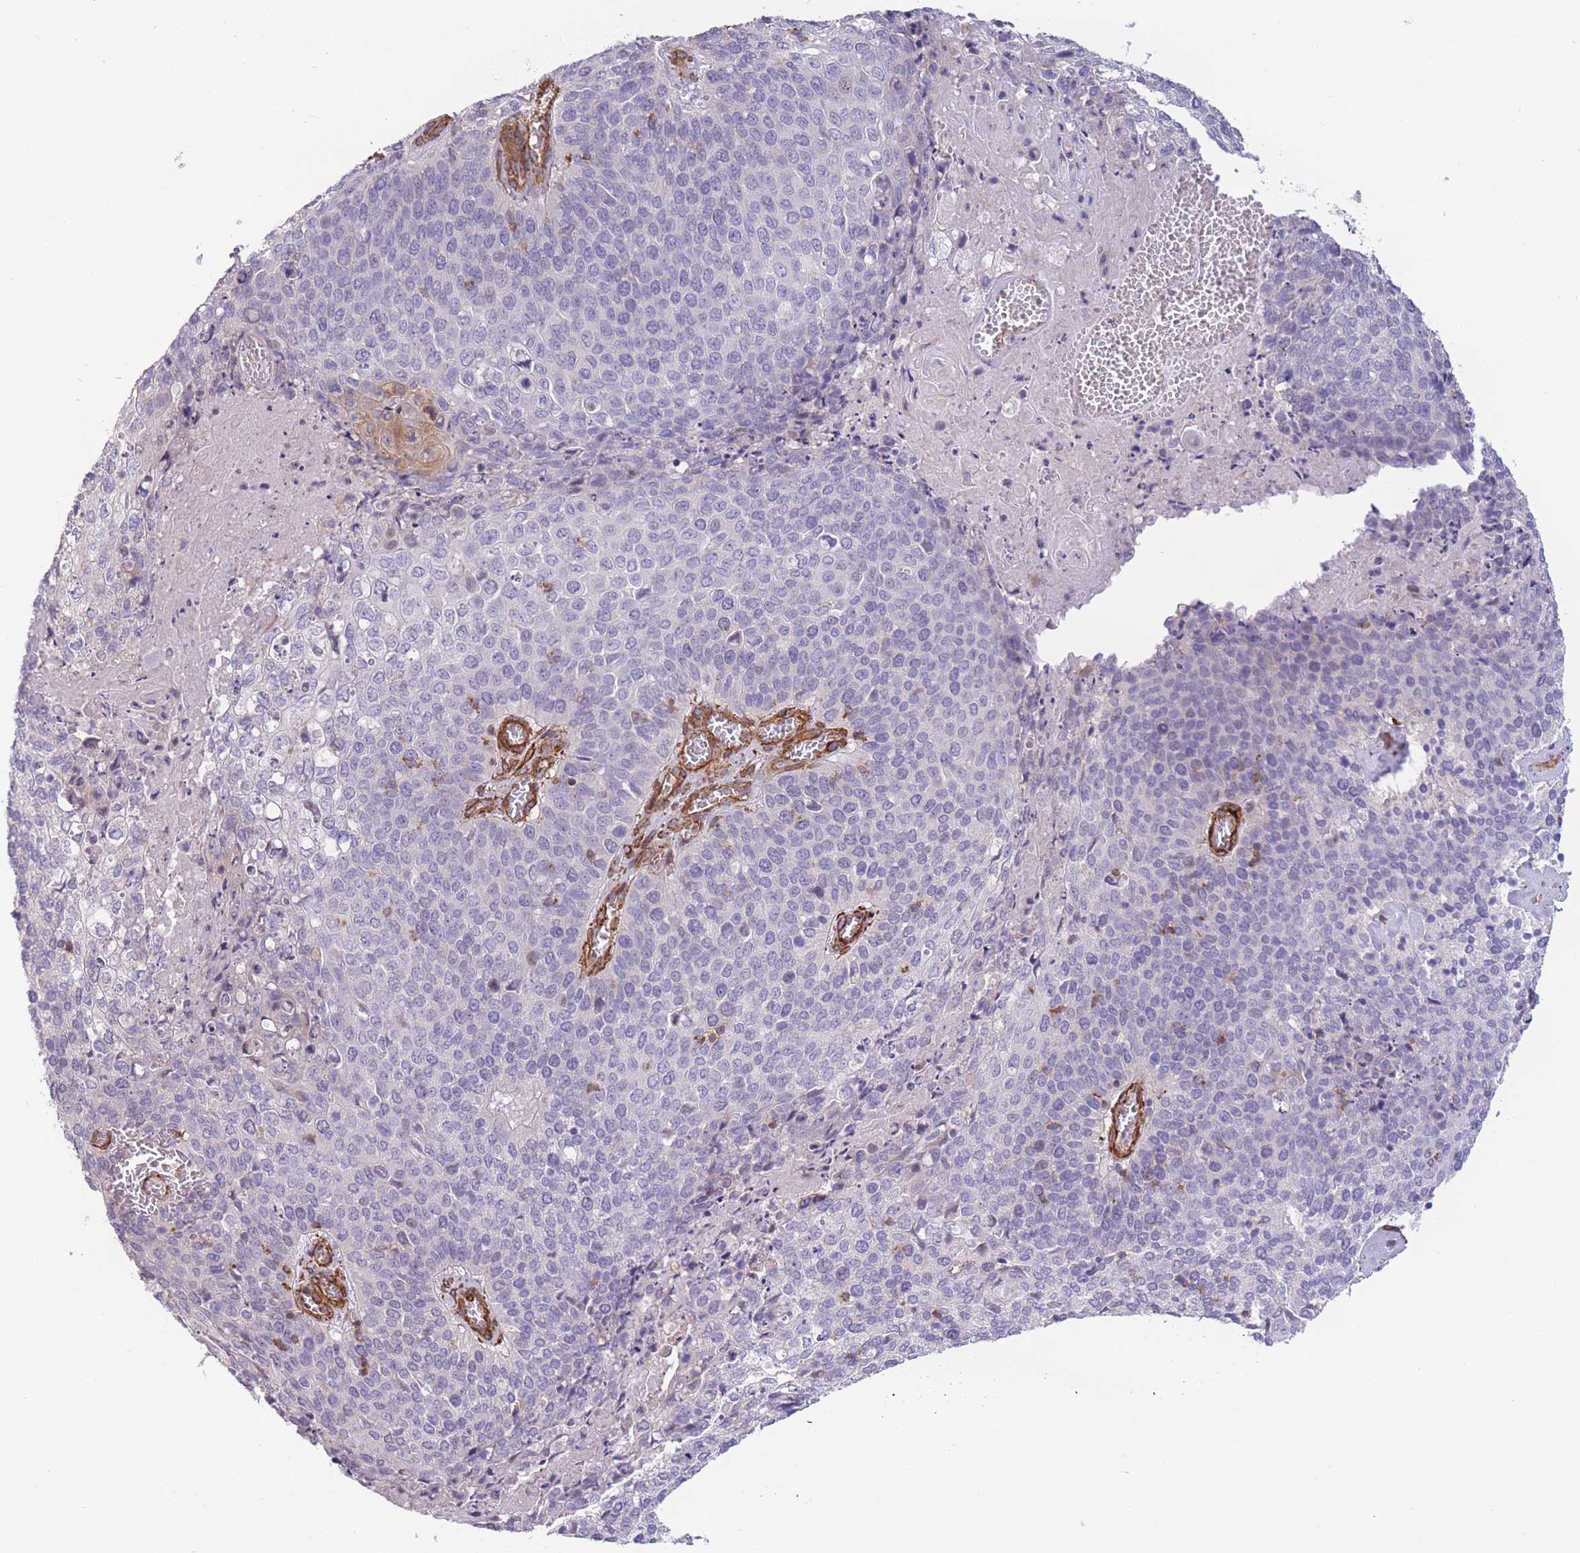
{"staining": {"intensity": "negative", "quantity": "none", "location": "none"}, "tissue": "cervical cancer", "cell_type": "Tumor cells", "image_type": "cancer", "snomed": [{"axis": "morphology", "description": "Squamous cell carcinoma, NOS"}, {"axis": "topography", "description": "Cervix"}], "caption": "Tumor cells are negative for protein expression in human cervical cancer (squamous cell carcinoma). (DAB IHC with hematoxylin counter stain).", "gene": "CDC25B", "patient": {"sex": "female", "age": 39}}